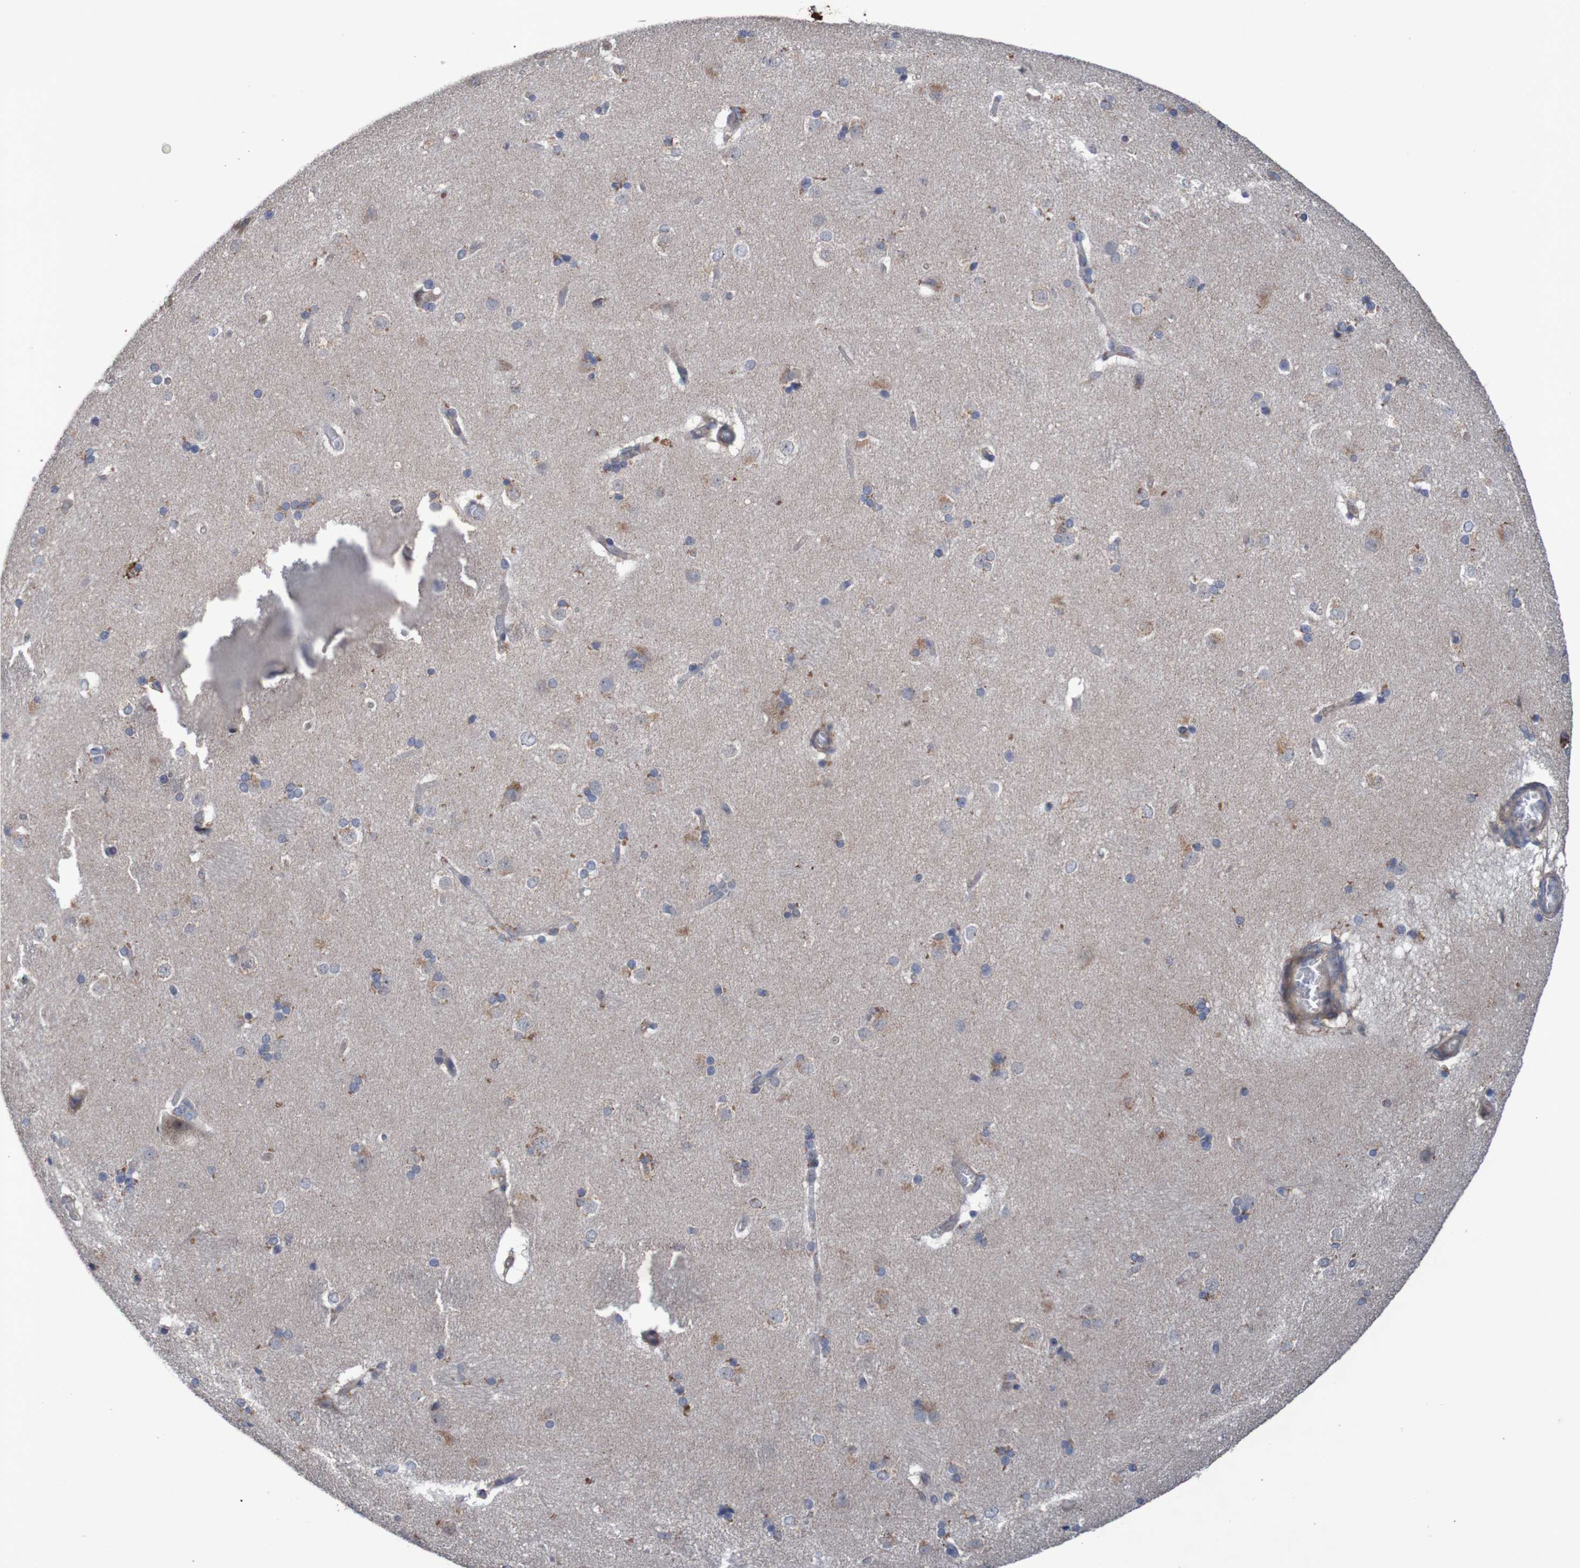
{"staining": {"intensity": "negative", "quantity": "none", "location": "none"}, "tissue": "caudate", "cell_type": "Glial cells", "image_type": "normal", "snomed": [{"axis": "morphology", "description": "Normal tissue, NOS"}, {"axis": "topography", "description": "Lateral ventricle wall"}], "caption": "Immunohistochemical staining of normal caudate shows no significant positivity in glial cells.", "gene": "ANGPT4", "patient": {"sex": "female", "age": 19}}